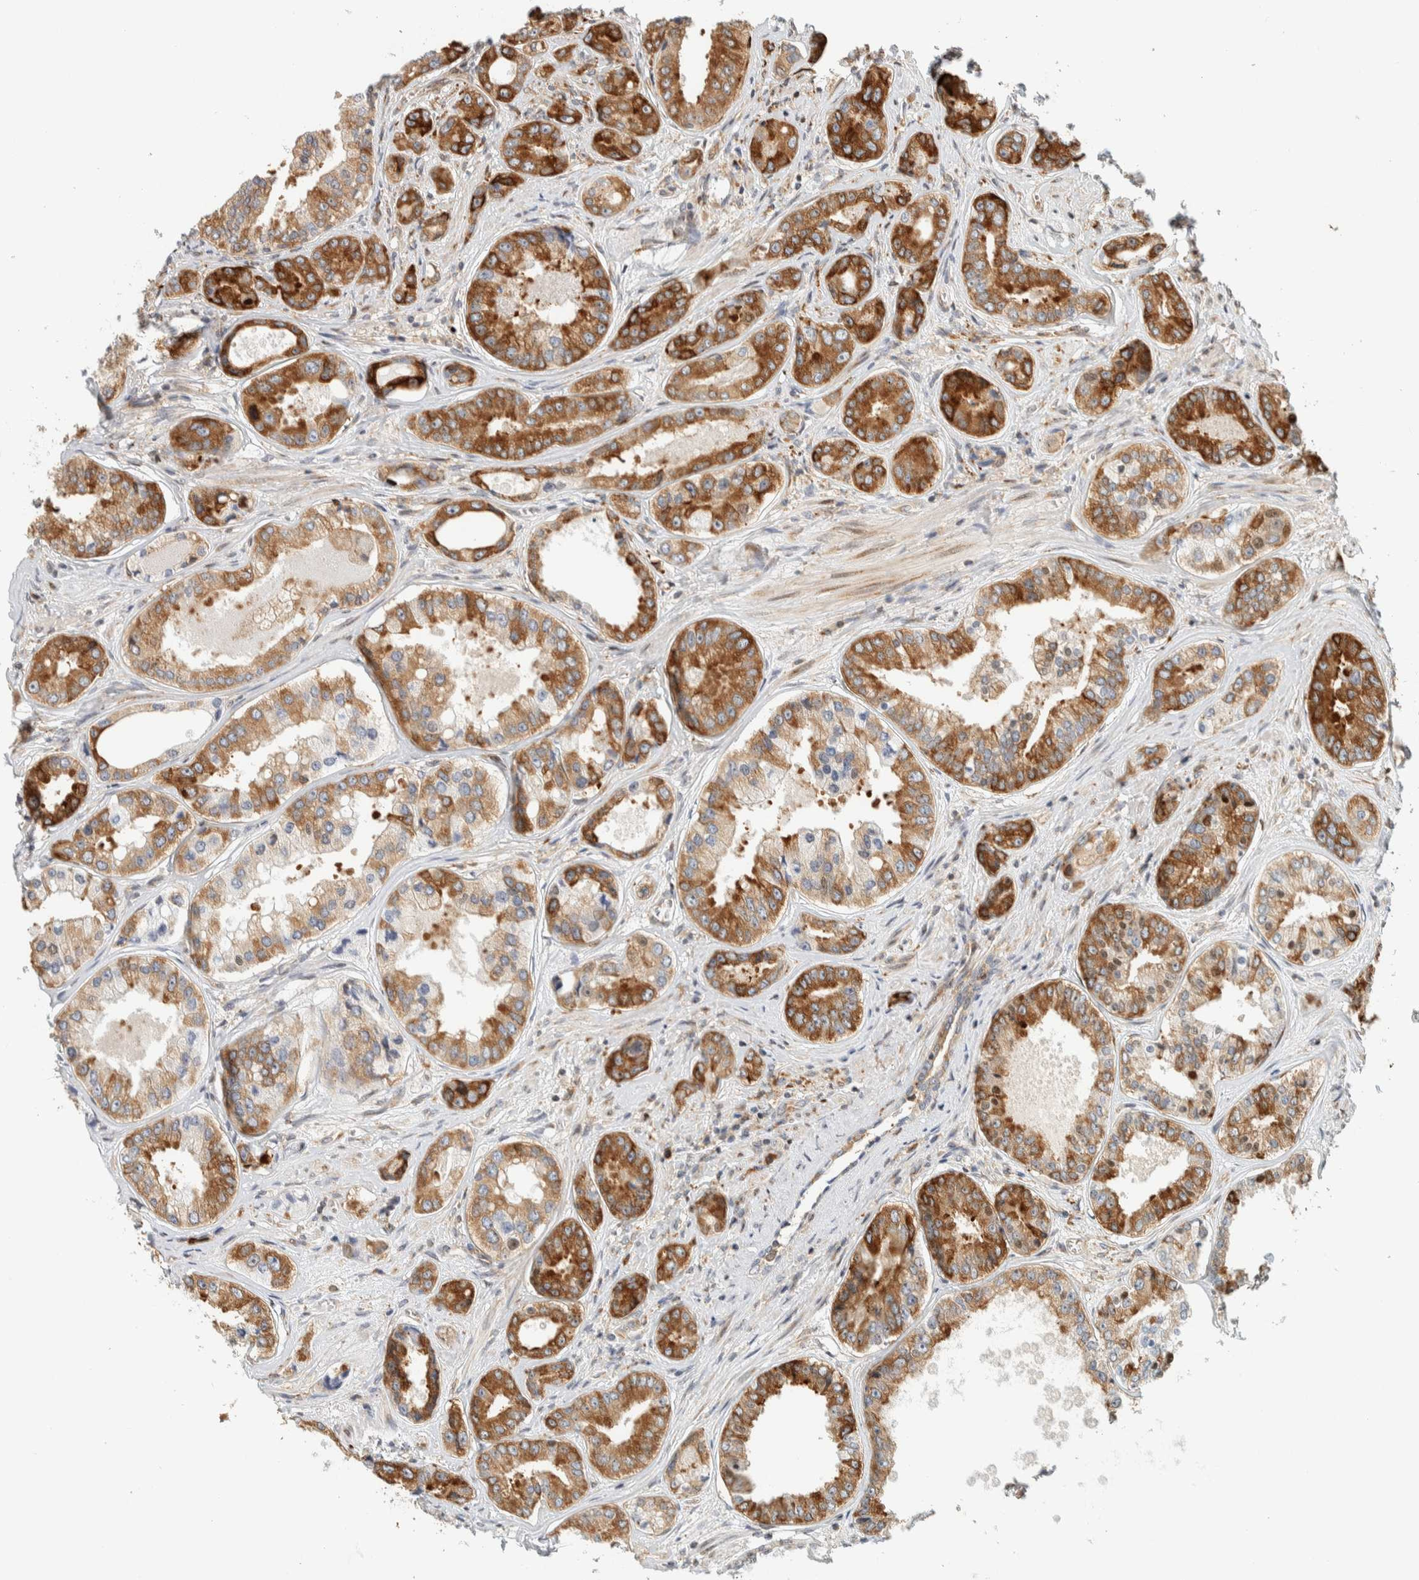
{"staining": {"intensity": "strong", "quantity": ">75%", "location": "cytoplasmic/membranous"}, "tissue": "prostate cancer", "cell_type": "Tumor cells", "image_type": "cancer", "snomed": [{"axis": "morphology", "description": "Adenocarcinoma, High grade"}, {"axis": "topography", "description": "Prostate"}], "caption": "The immunohistochemical stain highlights strong cytoplasmic/membranous staining in tumor cells of adenocarcinoma (high-grade) (prostate) tissue.", "gene": "LLGL2", "patient": {"sex": "male", "age": 61}}